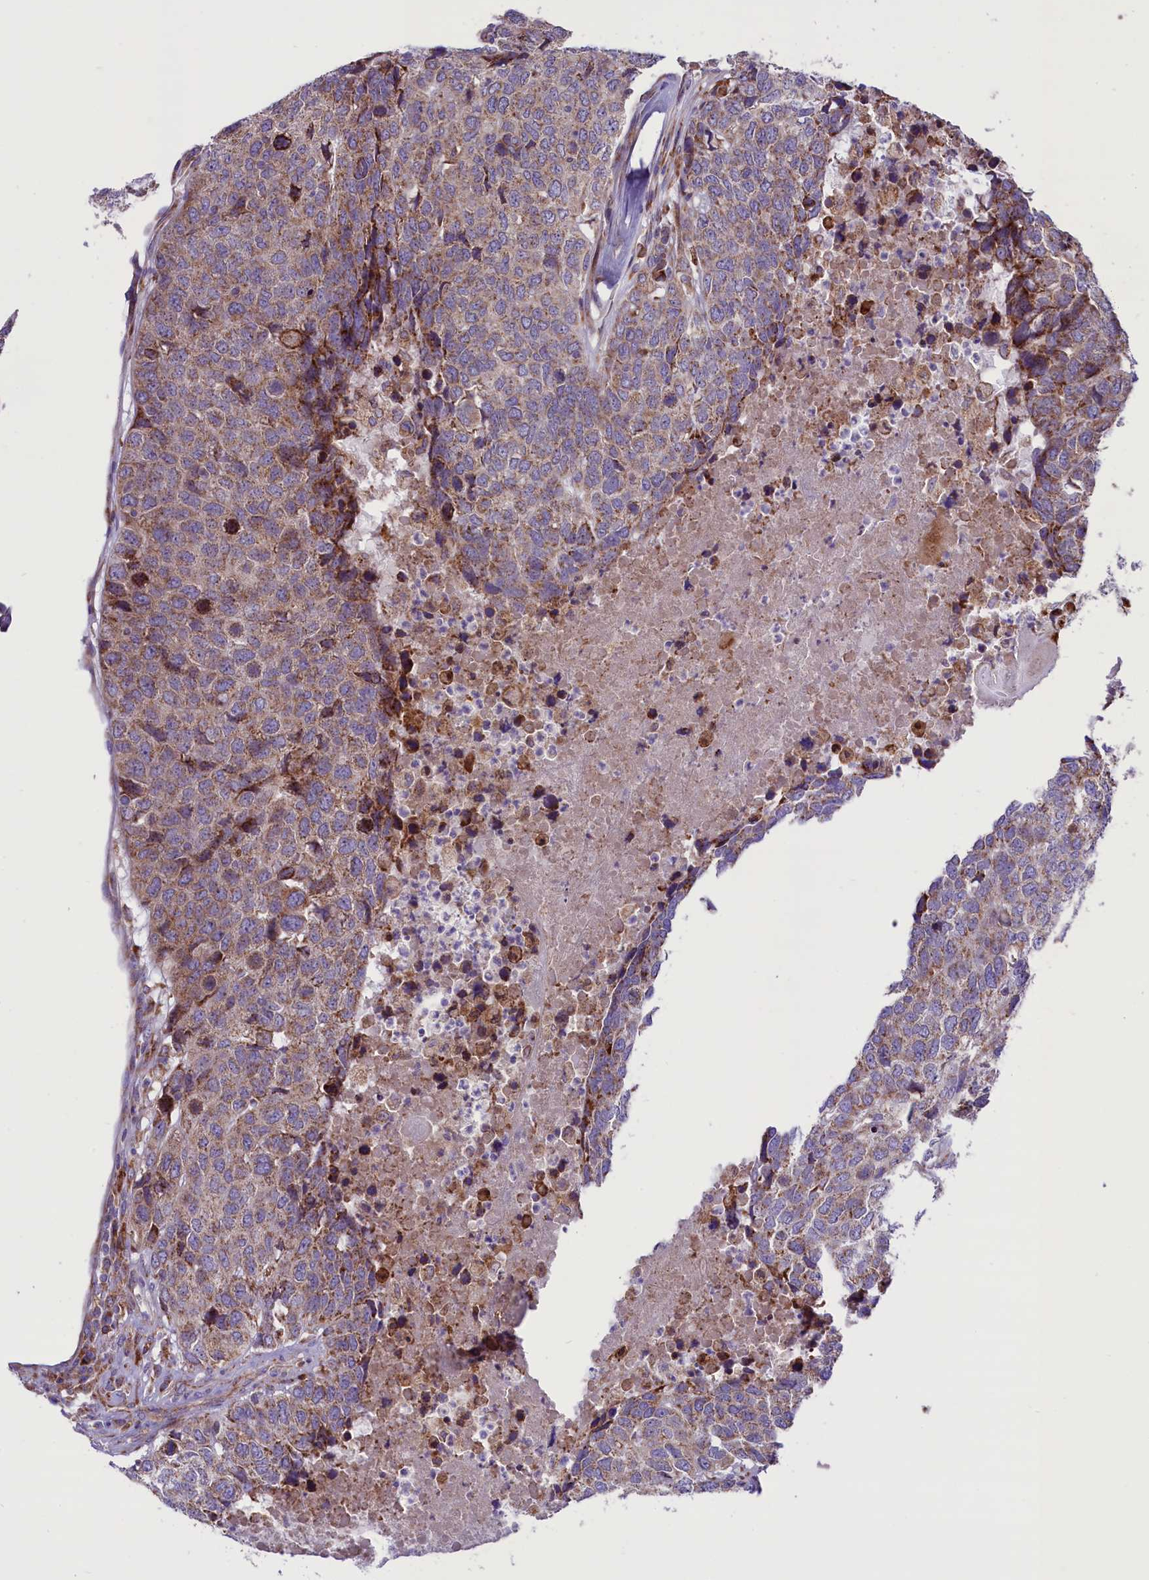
{"staining": {"intensity": "weak", "quantity": ">75%", "location": "cytoplasmic/membranous"}, "tissue": "head and neck cancer", "cell_type": "Tumor cells", "image_type": "cancer", "snomed": [{"axis": "morphology", "description": "Squamous cell carcinoma, NOS"}, {"axis": "topography", "description": "Head-Neck"}], "caption": "A low amount of weak cytoplasmic/membranous expression is seen in approximately >75% of tumor cells in head and neck cancer tissue. (DAB (3,3'-diaminobenzidine) IHC, brown staining for protein, blue staining for nuclei).", "gene": "PTPRU", "patient": {"sex": "male", "age": 66}}